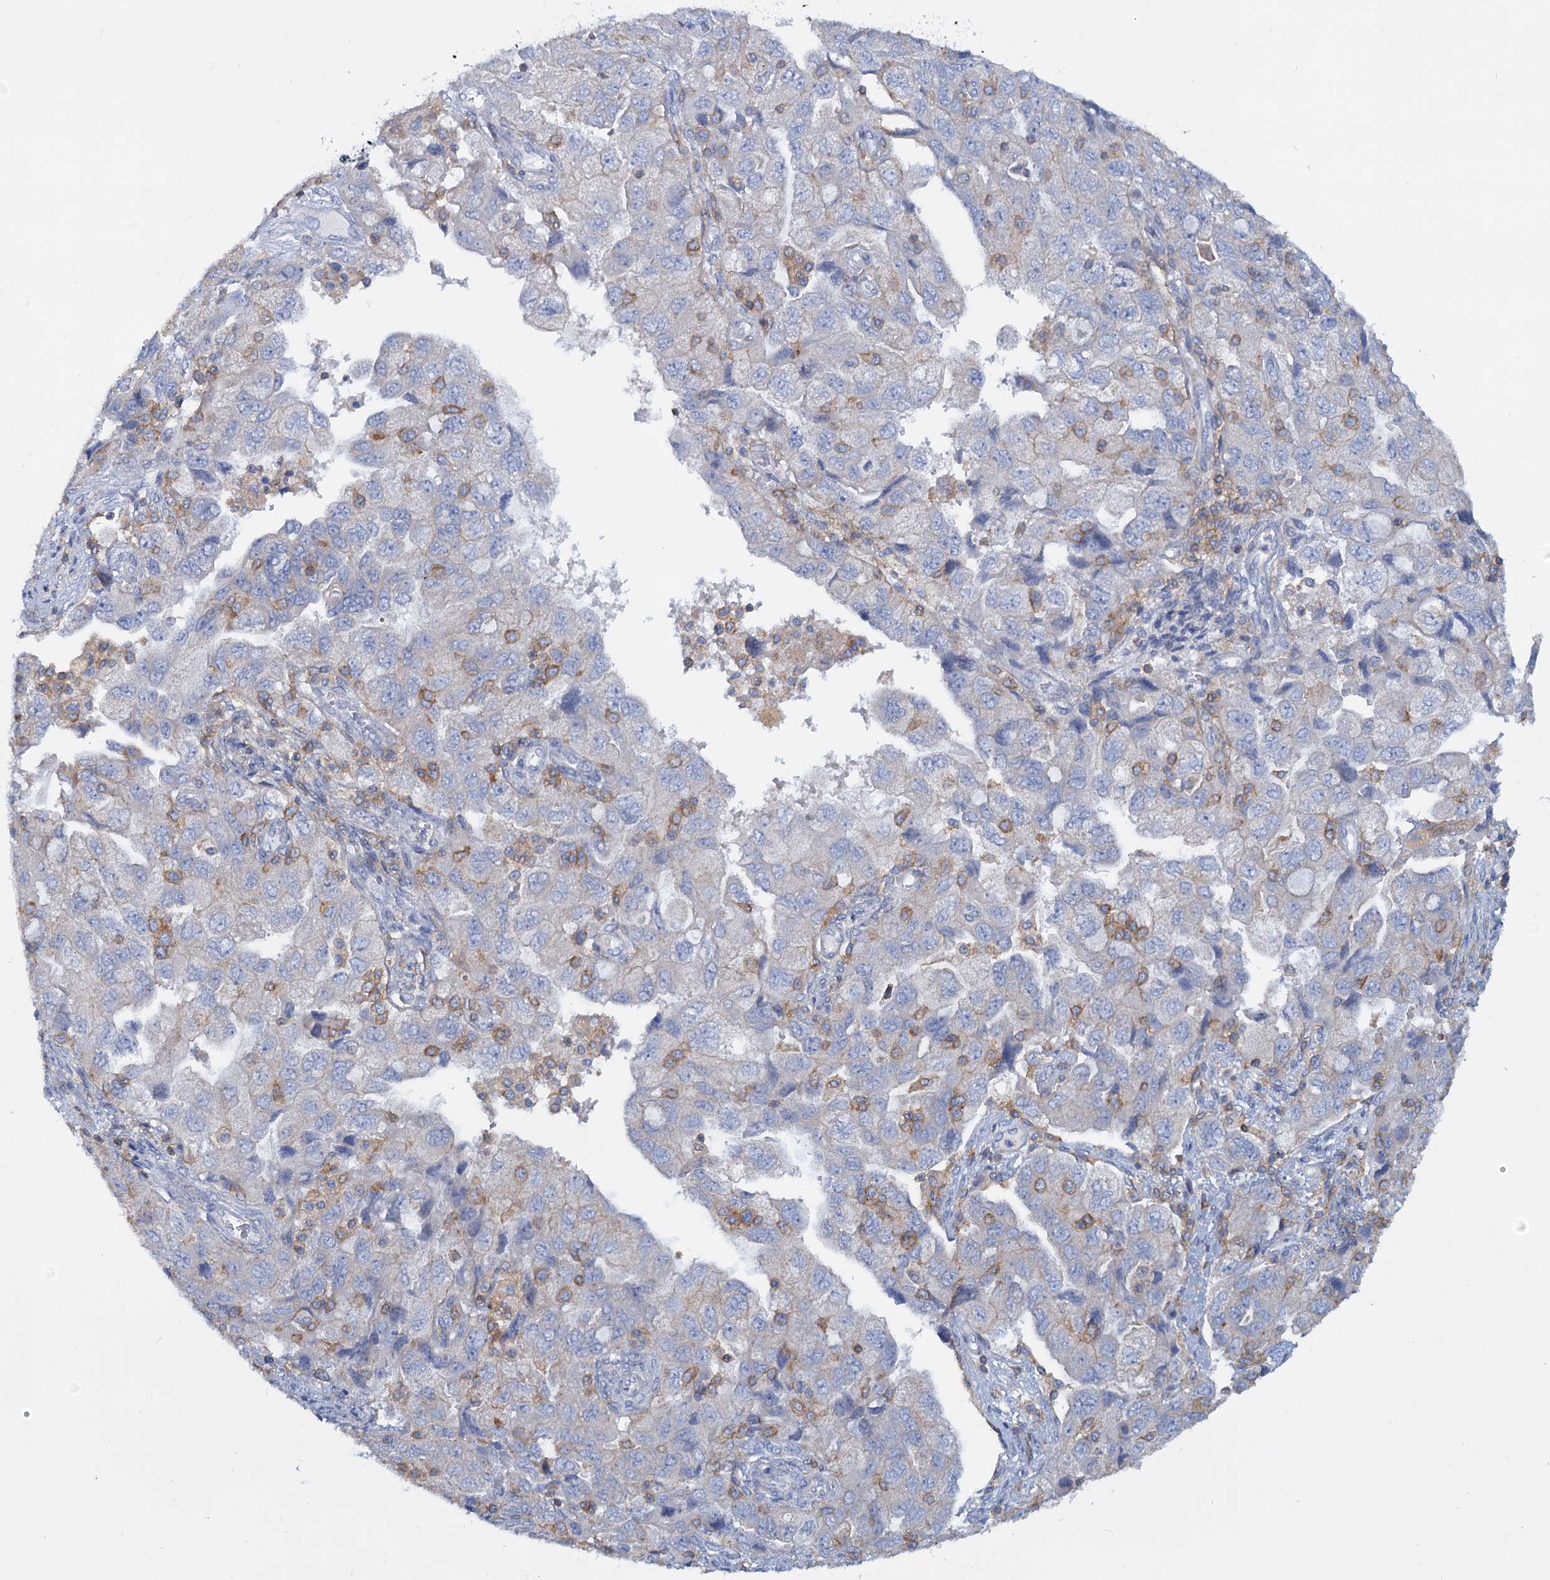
{"staining": {"intensity": "negative", "quantity": "none", "location": "none"}, "tissue": "ovarian cancer", "cell_type": "Tumor cells", "image_type": "cancer", "snomed": [{"axis": "morphology", "description": "Carcinoma, NOS"}, {"axis": "morphology", "description": "Cystadenocarcinoma, serous, NOS"}, {"axis": "topography", "description": "Ovary"}], "caption": "This is an immunohistochemistry histopathology image of serous cystadenocarcinoma (ovarian). There is no staining in tumor cells.", "gene": "LRCH4", "patient": {"sex": "female", "age": 69}}